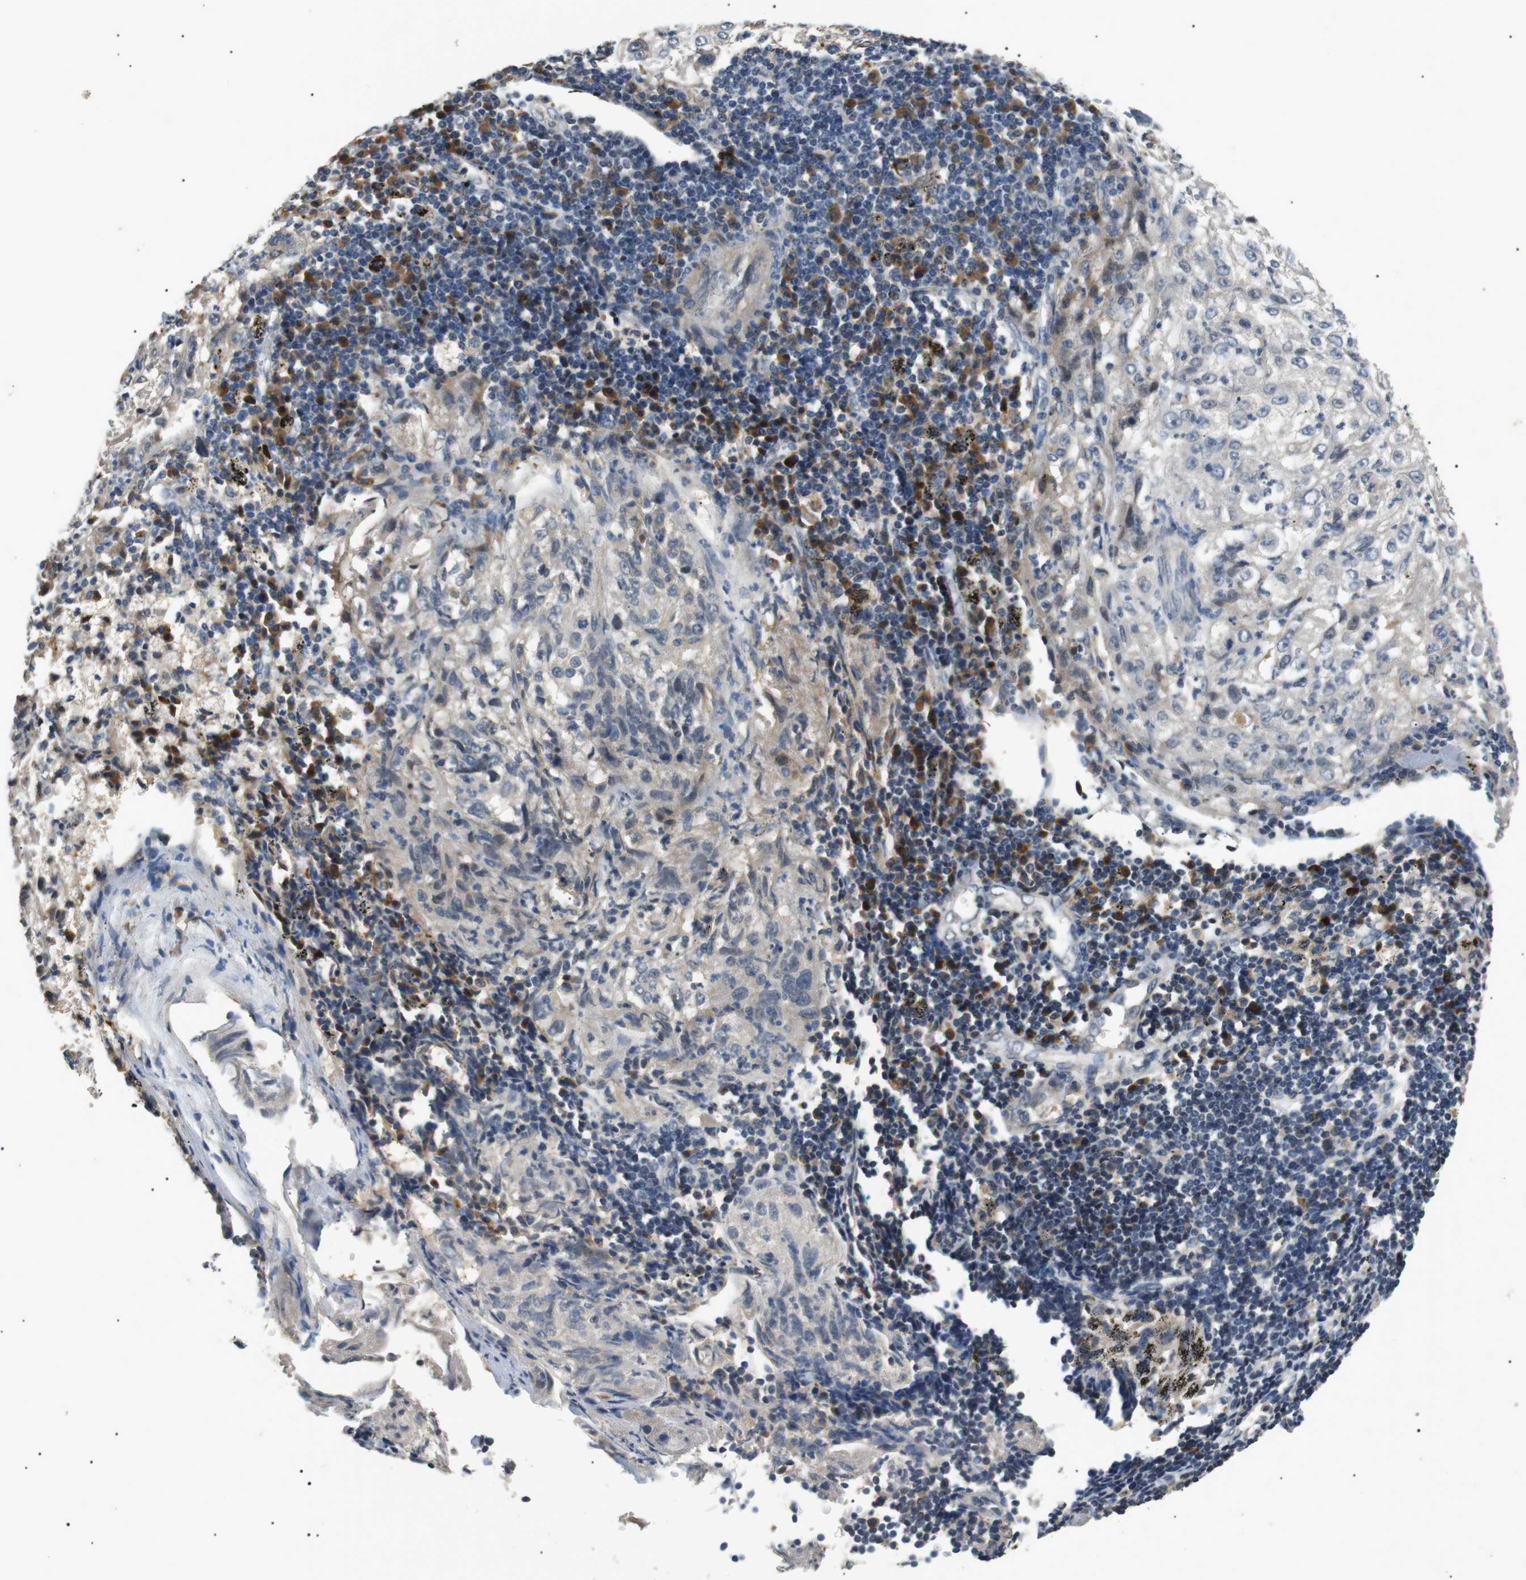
{"staining": {"intensity": "negative", "quantity": "none", "location": "none"}, "tissue": "lung cancer", "cell_type": "Tumor cells", "image_type": "cancer", "snomed": [{"axis": "morphology", "description": "Inflammation, NOS"}, {"axis": "morphology", "description": "Squamous cell carcinoma, NOS"}, {"axis": "topography", "description": "Lymph node"}, {"axis": "topography", "description": "Soft tissue"}, {"axis": "topography", "description": "Lung"}], "caption": "Tumor cells show no significant positivity in squamous cell carcinoma (lung).", "gene": "HSPA13", "patient": {"sex": "male", "age": 66}}